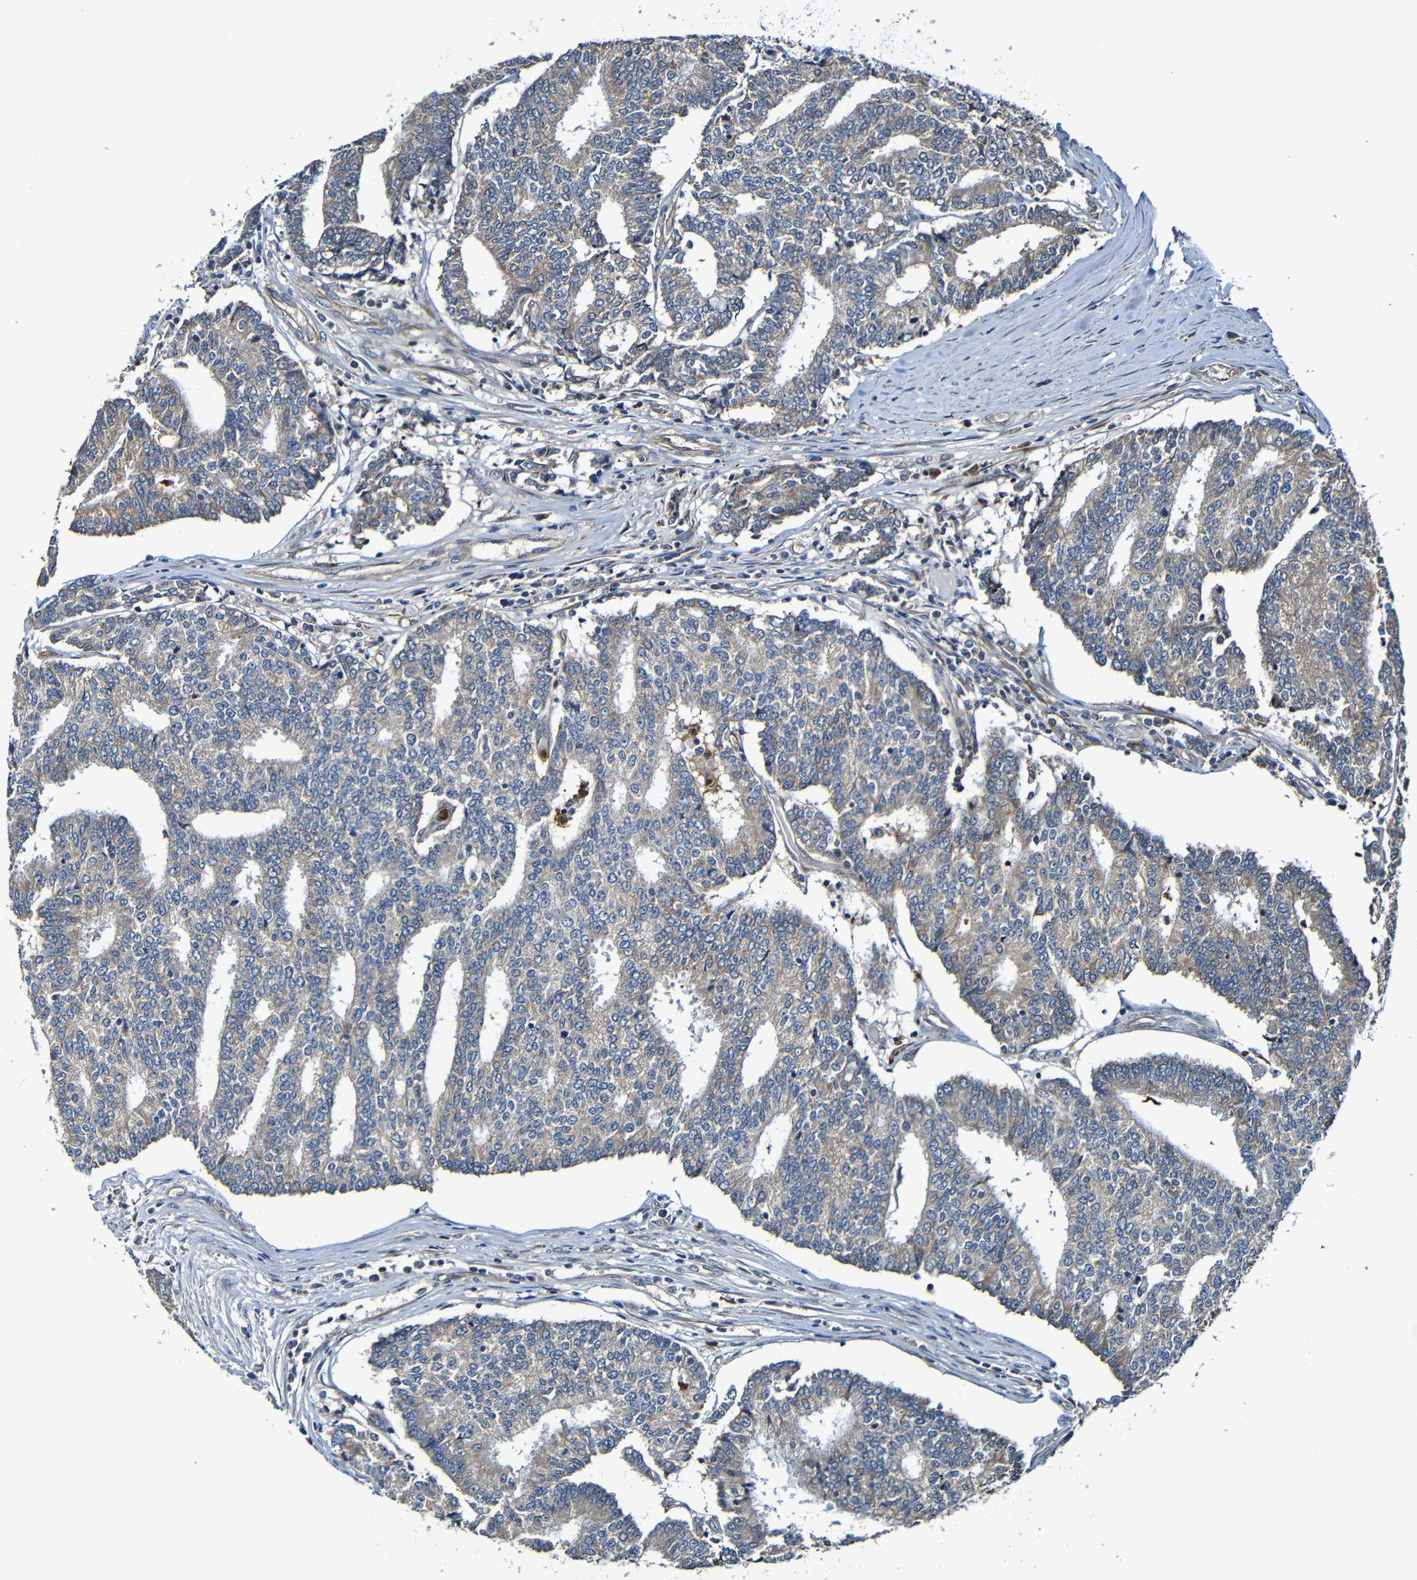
{"staining": {"intensity": "weak", "quantity": ">75%", "location": "cytoplasmic/membranous"}, "tissue": "prostate cancer", "cell_type": "Tumor cells", "image_type": "cancer", "snomed": [{"axis": "morphology", "description": "Normal tissue, NOS"}, {"axis": "morphology", "description": "Adenocarcinoma, High grade"}, {"axis": "topography", "description": "Prostate"}, {"axis": "topography", "description": "Seminal veicle"}], "caption": "High-power microscopy captured an immunohistochemistry photomicrograph of prostate high-grade adenocarcinoma, revealing weak cytoplasmic/membranous positivity in about >75% of tumor cells.", "gene": "ADAM15", "patient": {"sex": "male", "age": 55}}